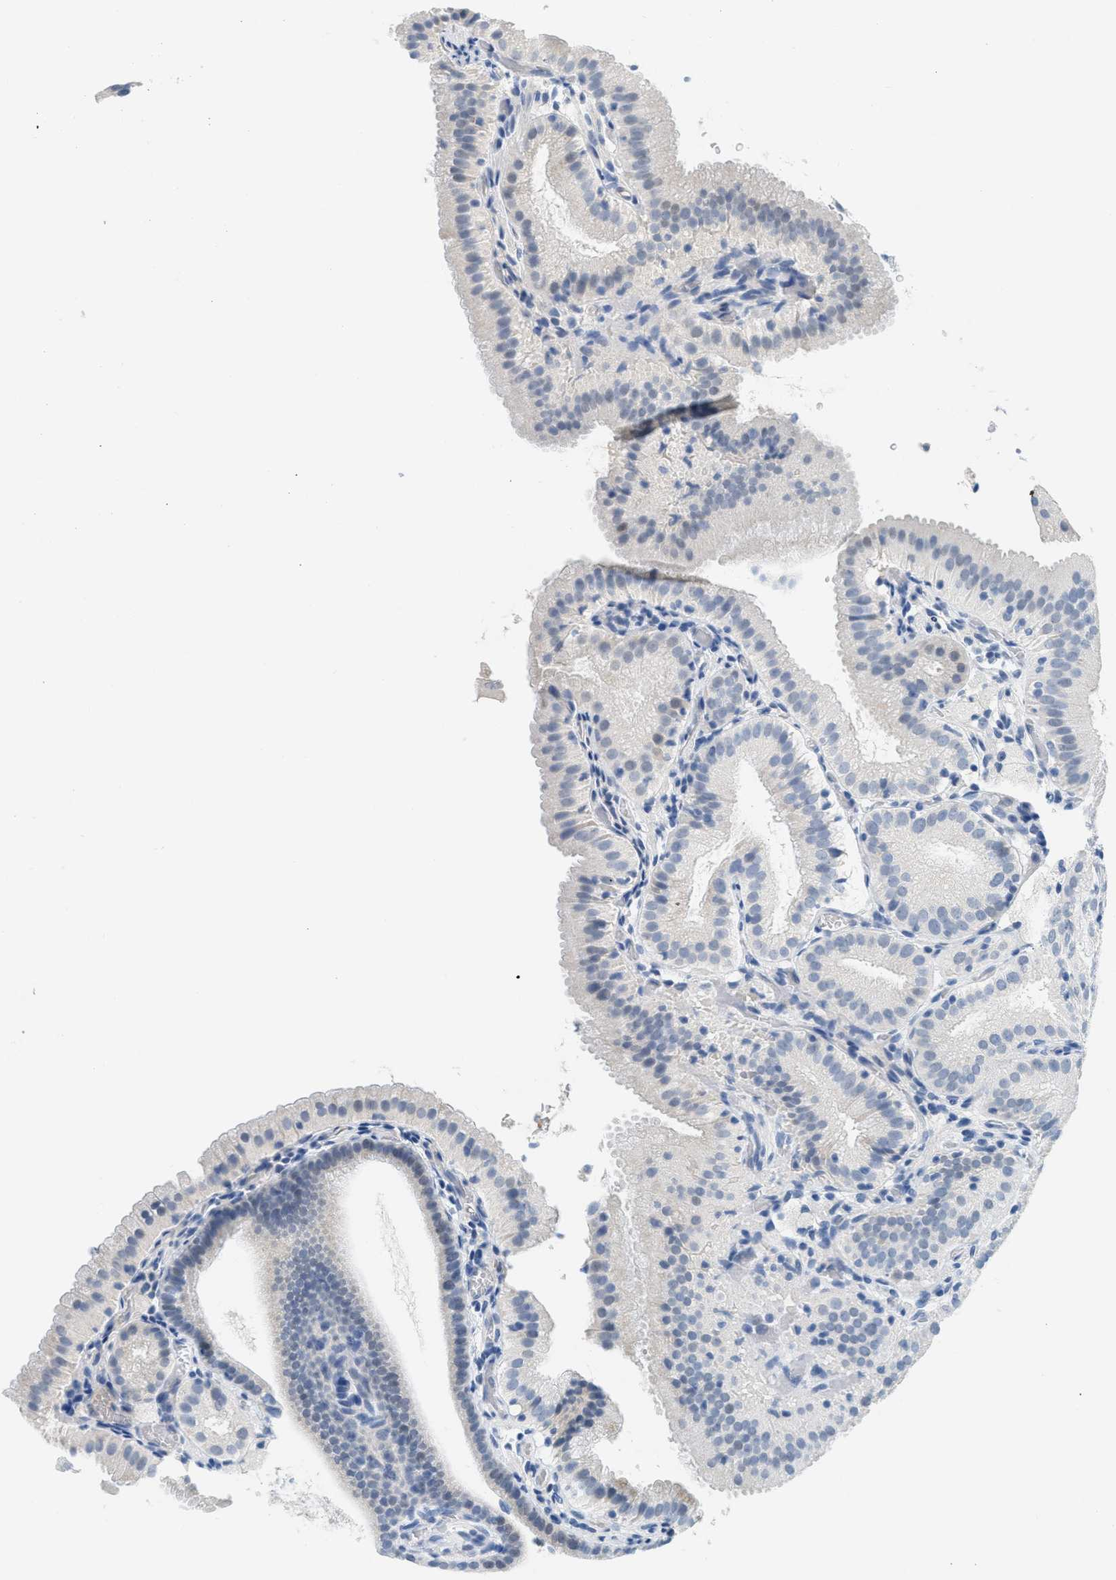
{"staining": {"intensity": "negative", "quantity": "none", "location": "none"}, "tissue": "gallbladder", "cell_type": "Glandular cells", "image_type": "normal", "snomed": [{"axis": "morphology", "description": "Normal tissue, NOS"}, {"axis": "topography", "description": "Gallbladder"}], "caption": "DAB (3,3'-diaminobenzidine) immunohistochemical staining of benign gallbladder displays no significant expression in glandular cells. (DAB (3,3'-diaminobenzidine) immunohistochemistry (IHC) visualized using brightfield microscopy, high magnification).", "gene": "HSF2", "patient": {"sex": "male", "age": 54}}